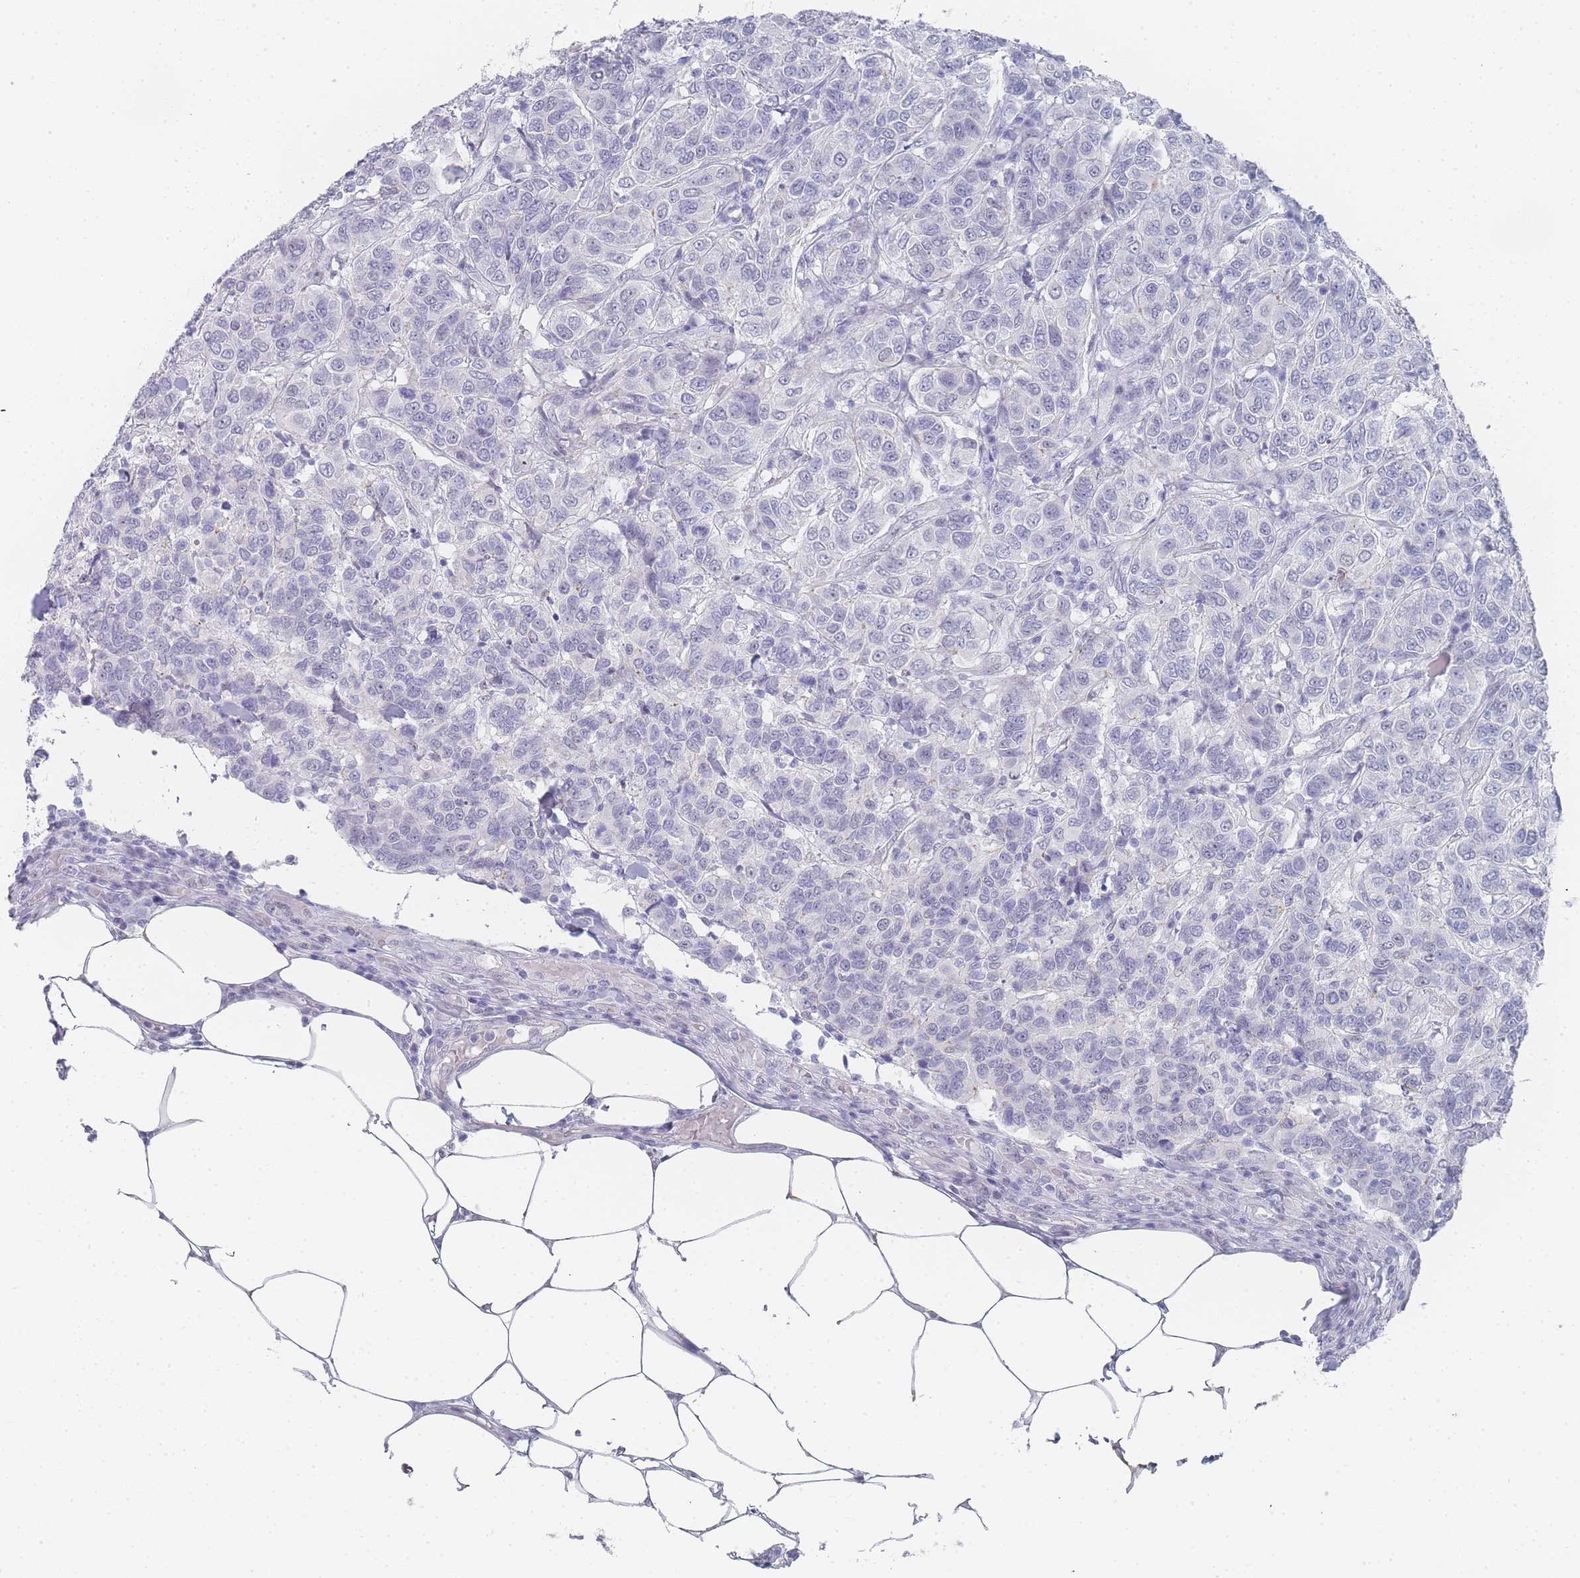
{"staining": {"intensity": "negative", "quantity": "none", "location": "none"}, "tissue": "breast cancer", "cell_type": "Tumor cells", "image_type": "cancer", "snomed": [{"axis": "morphology", "description": "Duct carcinoma"}, {"axis": "topography", "description": "Breast"}], "caption": "This is an immunohistochemistry histopathology image of human breast cancer. There is no positivity in tumor cells.", "gene": "IMPG1", "patient": {"sex": "female", "age": 55}}